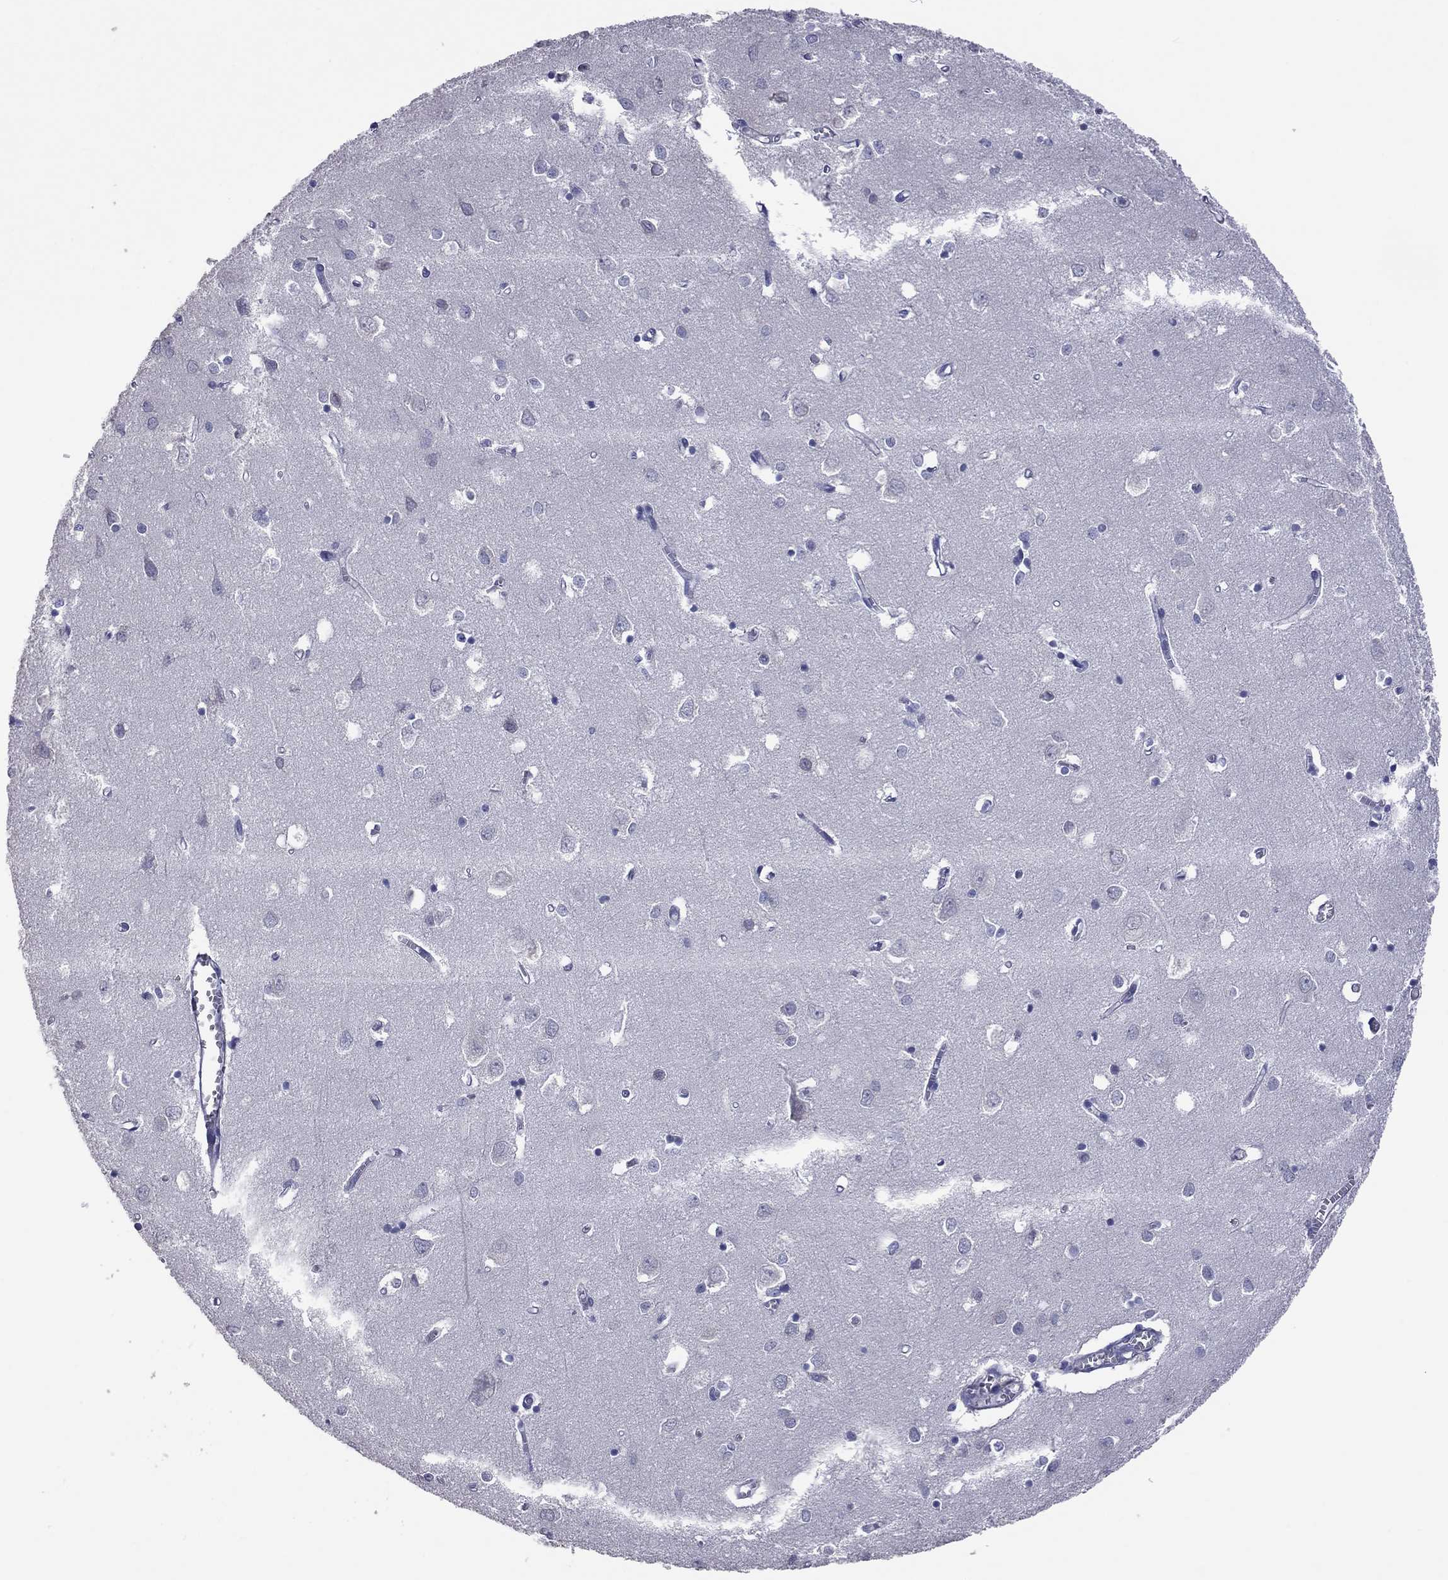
{"staining": {"intensity": "negative", "quantity": "none", "location": "none"}, "tissue": "cerebral cortex", "cell_type": "Endothelial cells", "image_type": "normal", "snomed": [{"axis": "morphology", "description": "Normal tissue, NOS"}, {"axis": "topography", "description": "Cerebral cortex"}], "caption": "High magnification brightfield microscopy of benign cerebral cortex stained with DAB (3,3'-diaminobenzidine) (brown) and counterstained with hematoxylin (blue): endothelial cells show no significant expression.", "gene": "HYLS1", "patient": {"sex": "male", "age": 70}}